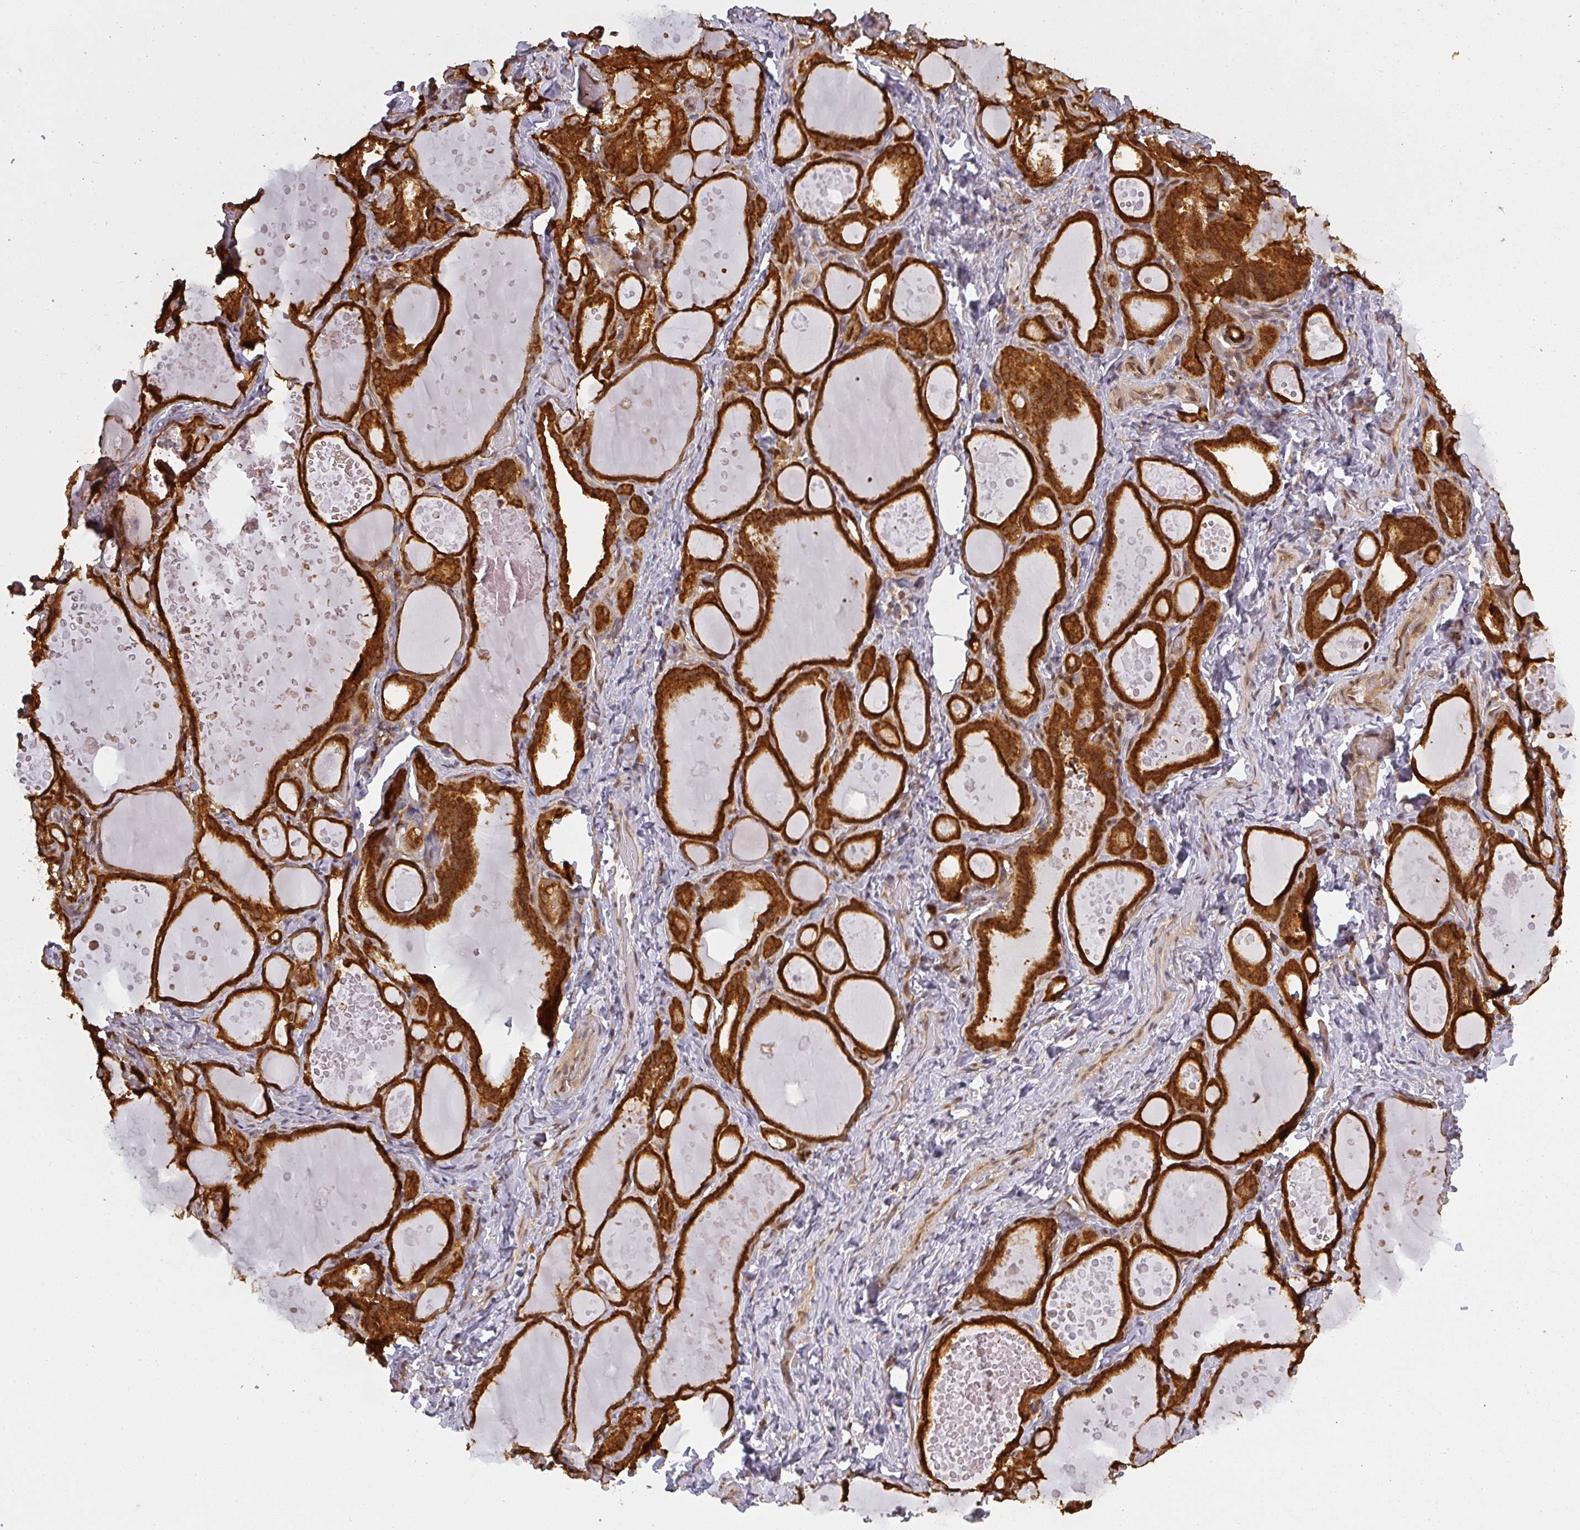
{"staining": {"intensity": "strong", "quantity": ">75%", "location": "cytoplasmic/membranous"}, "tissue": "thyroid gland", "cell_type": "Glandular cells", "image_type": "normal", "snomed": [{"axis": "morphology", "description": "Normal tissue, NOS"}, {"axis": "topography", "description": "Thyroid gland"}], "caption": "Brown immunohistochemical staining in unremarkable thyroid gland exhibits strong cytoplasmic/membranous staining in approximately >75% of glandular cells.", "gene": "PPP6R3", "patient": {"sex": "female", "age": 46}}